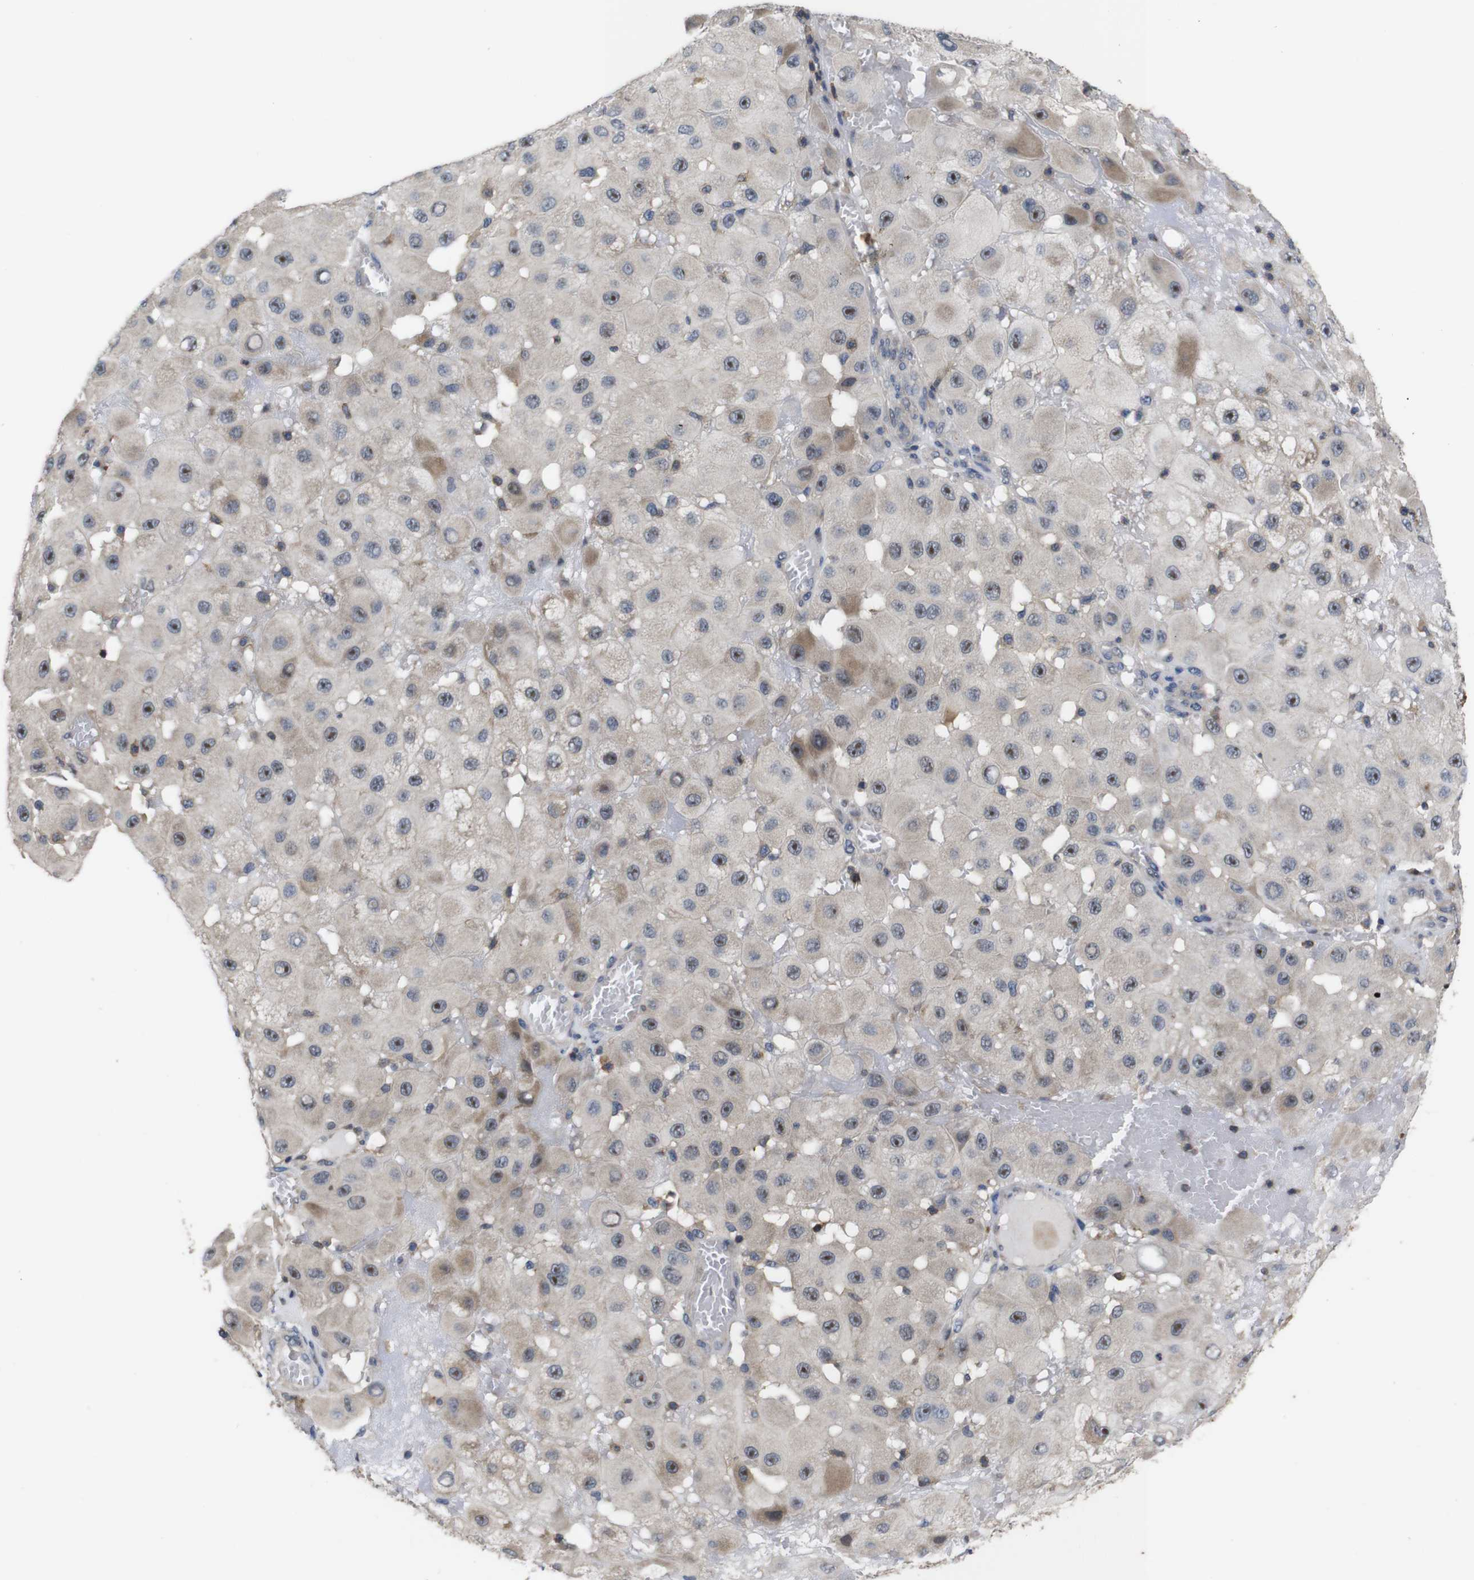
{"staining": {"intensity": "moderate", "quantity": ">75%", "location": "nuclear"}, "tissue": "melanoma", "cell_type": "Tumor cells", "image_type": "cancer", "snomed": [{"axis": "morphology", "description": "Malignant melanoma, NOS"}, {"axis": "topography", "description": "Skin"}], "caption": "Protein staining of melanoma tissue displays moderate nuclear expression in approximately >75% of tumor cells. (Stains: DAB (3,3'-diaminobenzidine) in brown, nuclei in blue, Microscopy: brightfield microscopy at high magnification).", "gene": "BRWD3", "patient": {"sex": "female", "age": 81}}